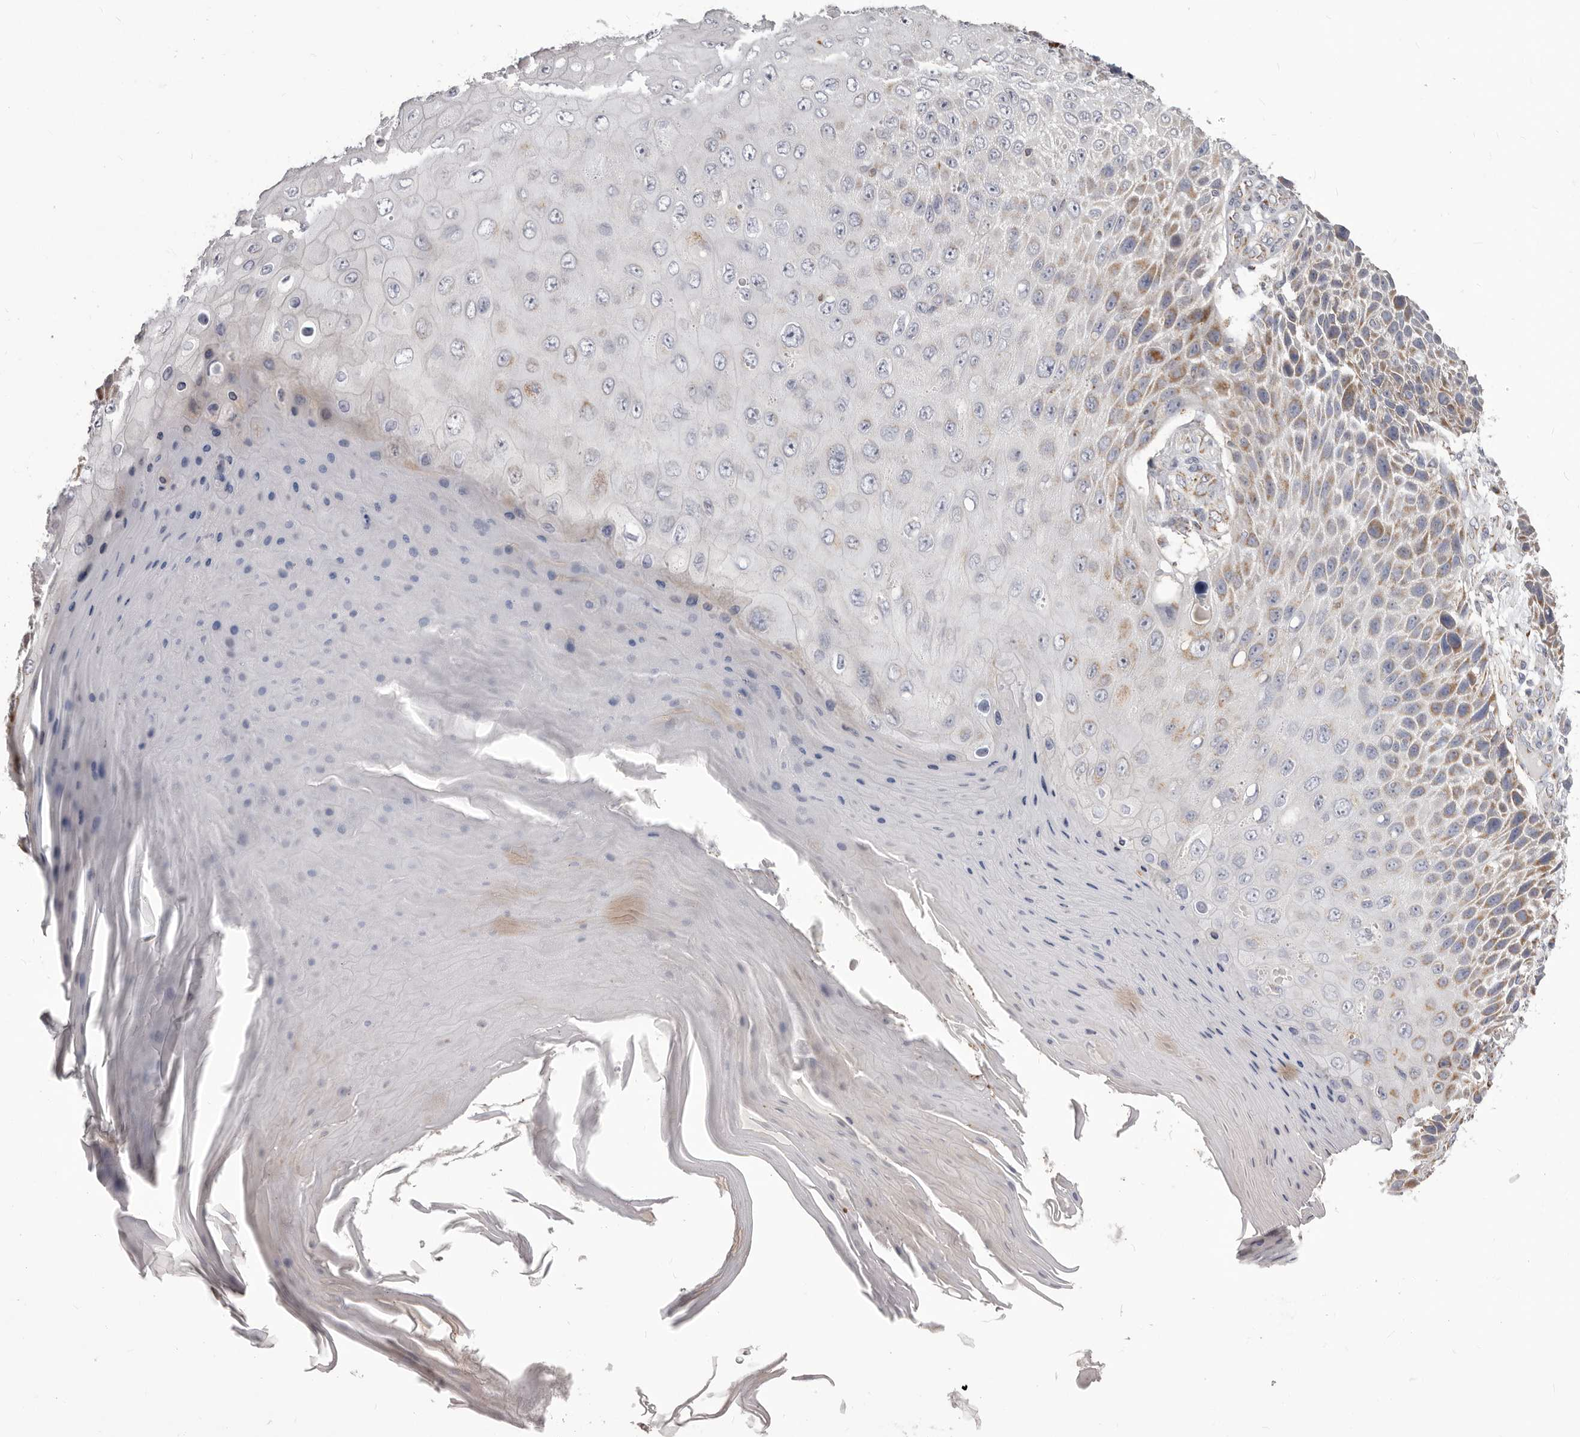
{"staining": {"intensity": "moderate", "quantity": "<25%", "location": "cytoplasmic/membranous"}, "tissue": "skin cancer", "cell_type": "Tumor cells", "image_type": "cancer", "snomed": [{"axis": "morphology", "description": "Squamous cell carcinoma, NOS"}, {"axis": "topography", "description": "Skin"}], "caption": "This histopathology image displays IHC staining of skin cancer (squamous cell carcinoma), with low moderate cytoplasmic/membranous staining in about <25% of tumor cells.", "gene": "PRMT2", "patient": {"sex": "female", "age": 88}}